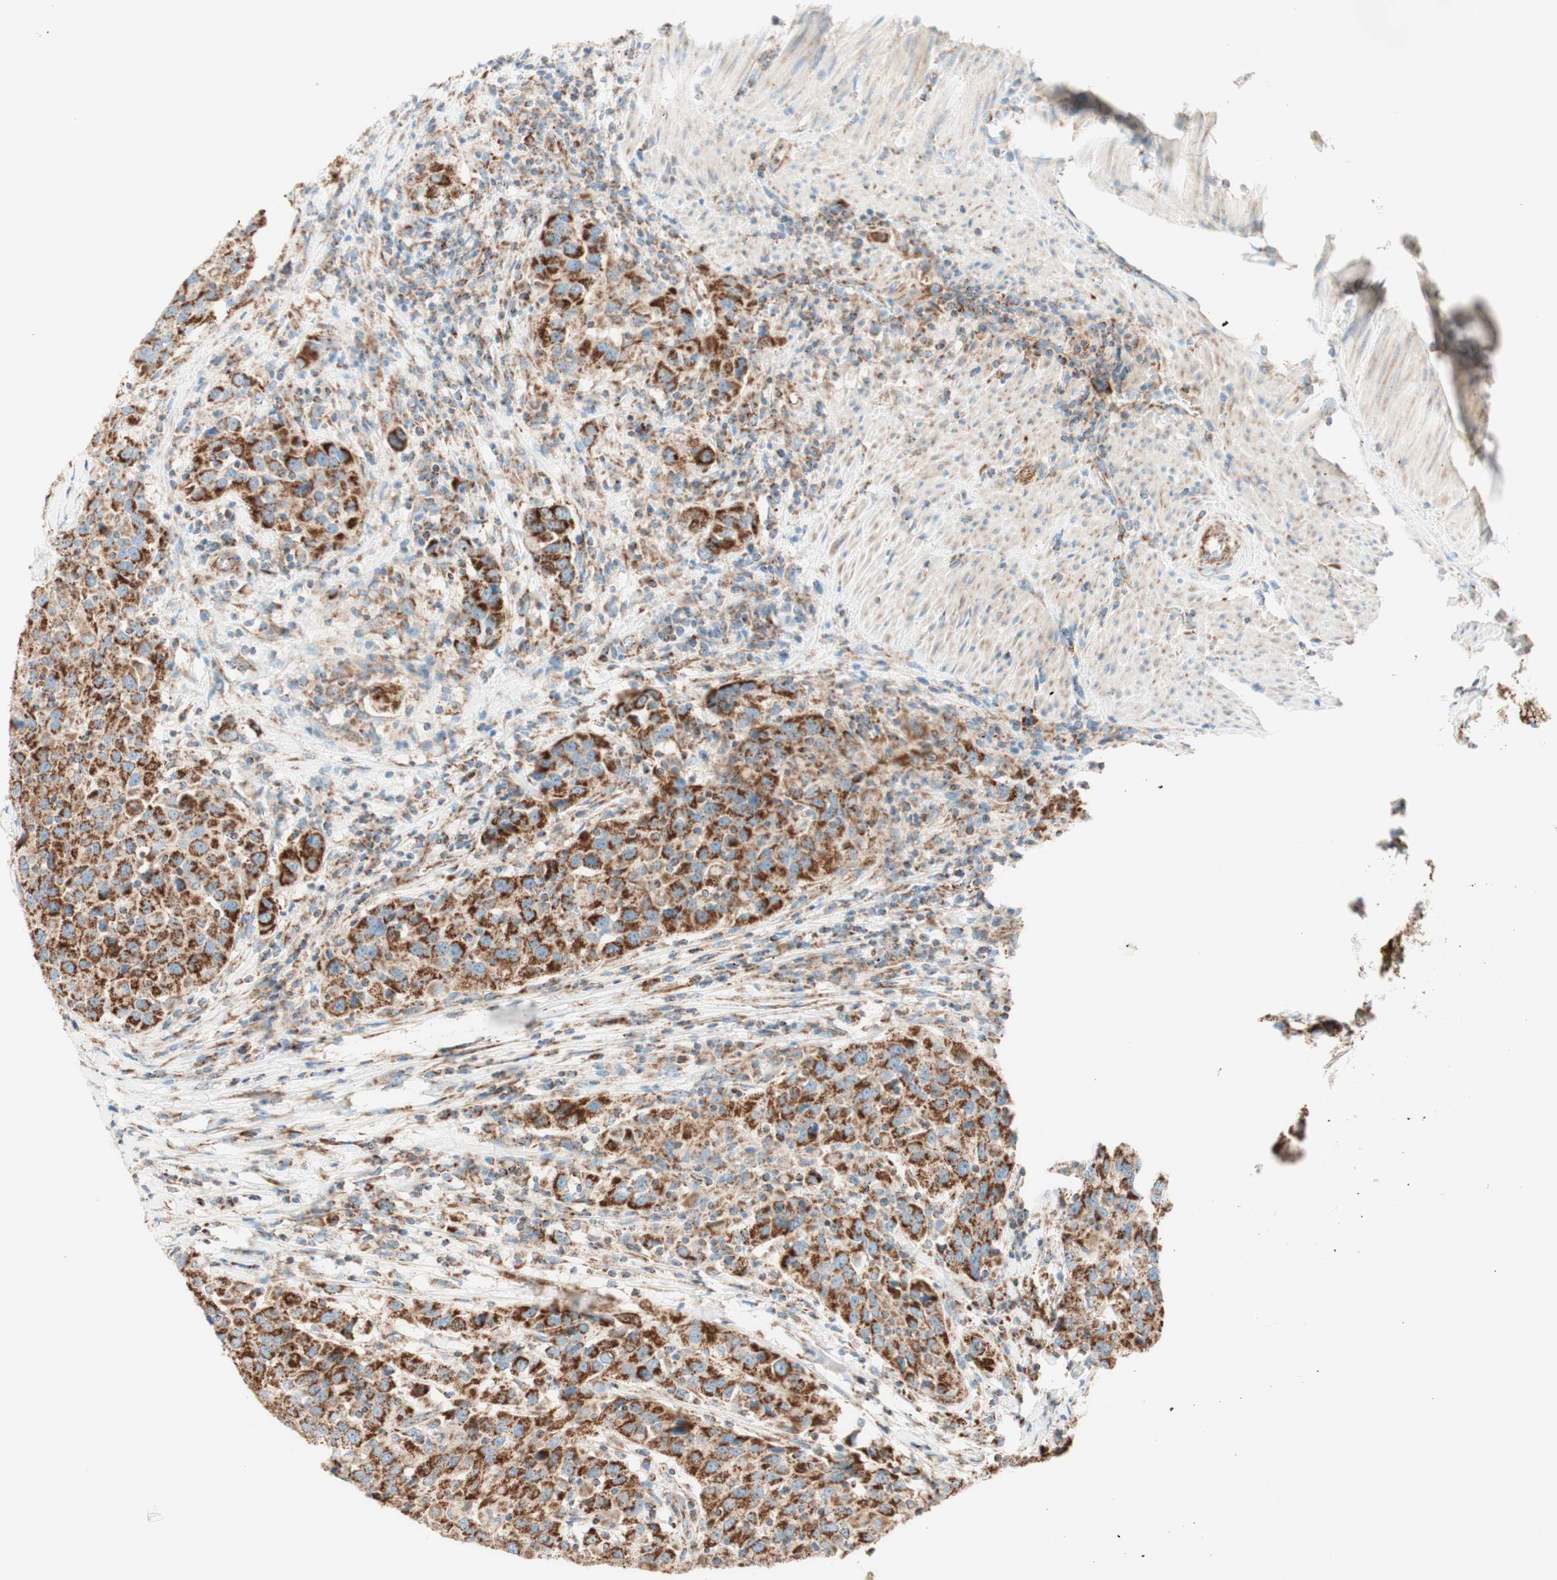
{"staining": {"intensity": "strong", "quantity": ">75%", "location": "cytoplasmic/membranous"}, "tissue": "urothelial cancer", "cell_type": "Tumor cells", "image_type": "cancer", "snomed": [{"axis": "morphology", "description": "Urothelial carcinoma, High grade"}, {"axis": "topography", "description": "Urinary bladder"}], "caption": "Protein staining shows strong cytoplasmic/membranous expression in about >75% of tumor cells in high-grade urothelial carcinoma. (Stains: DAB in brown, nuclei in blue, Microscopy: brightfield microscopy at high magnification).", "gene": "TOMM20", "patient": {"sex": "female", "age": 80}}